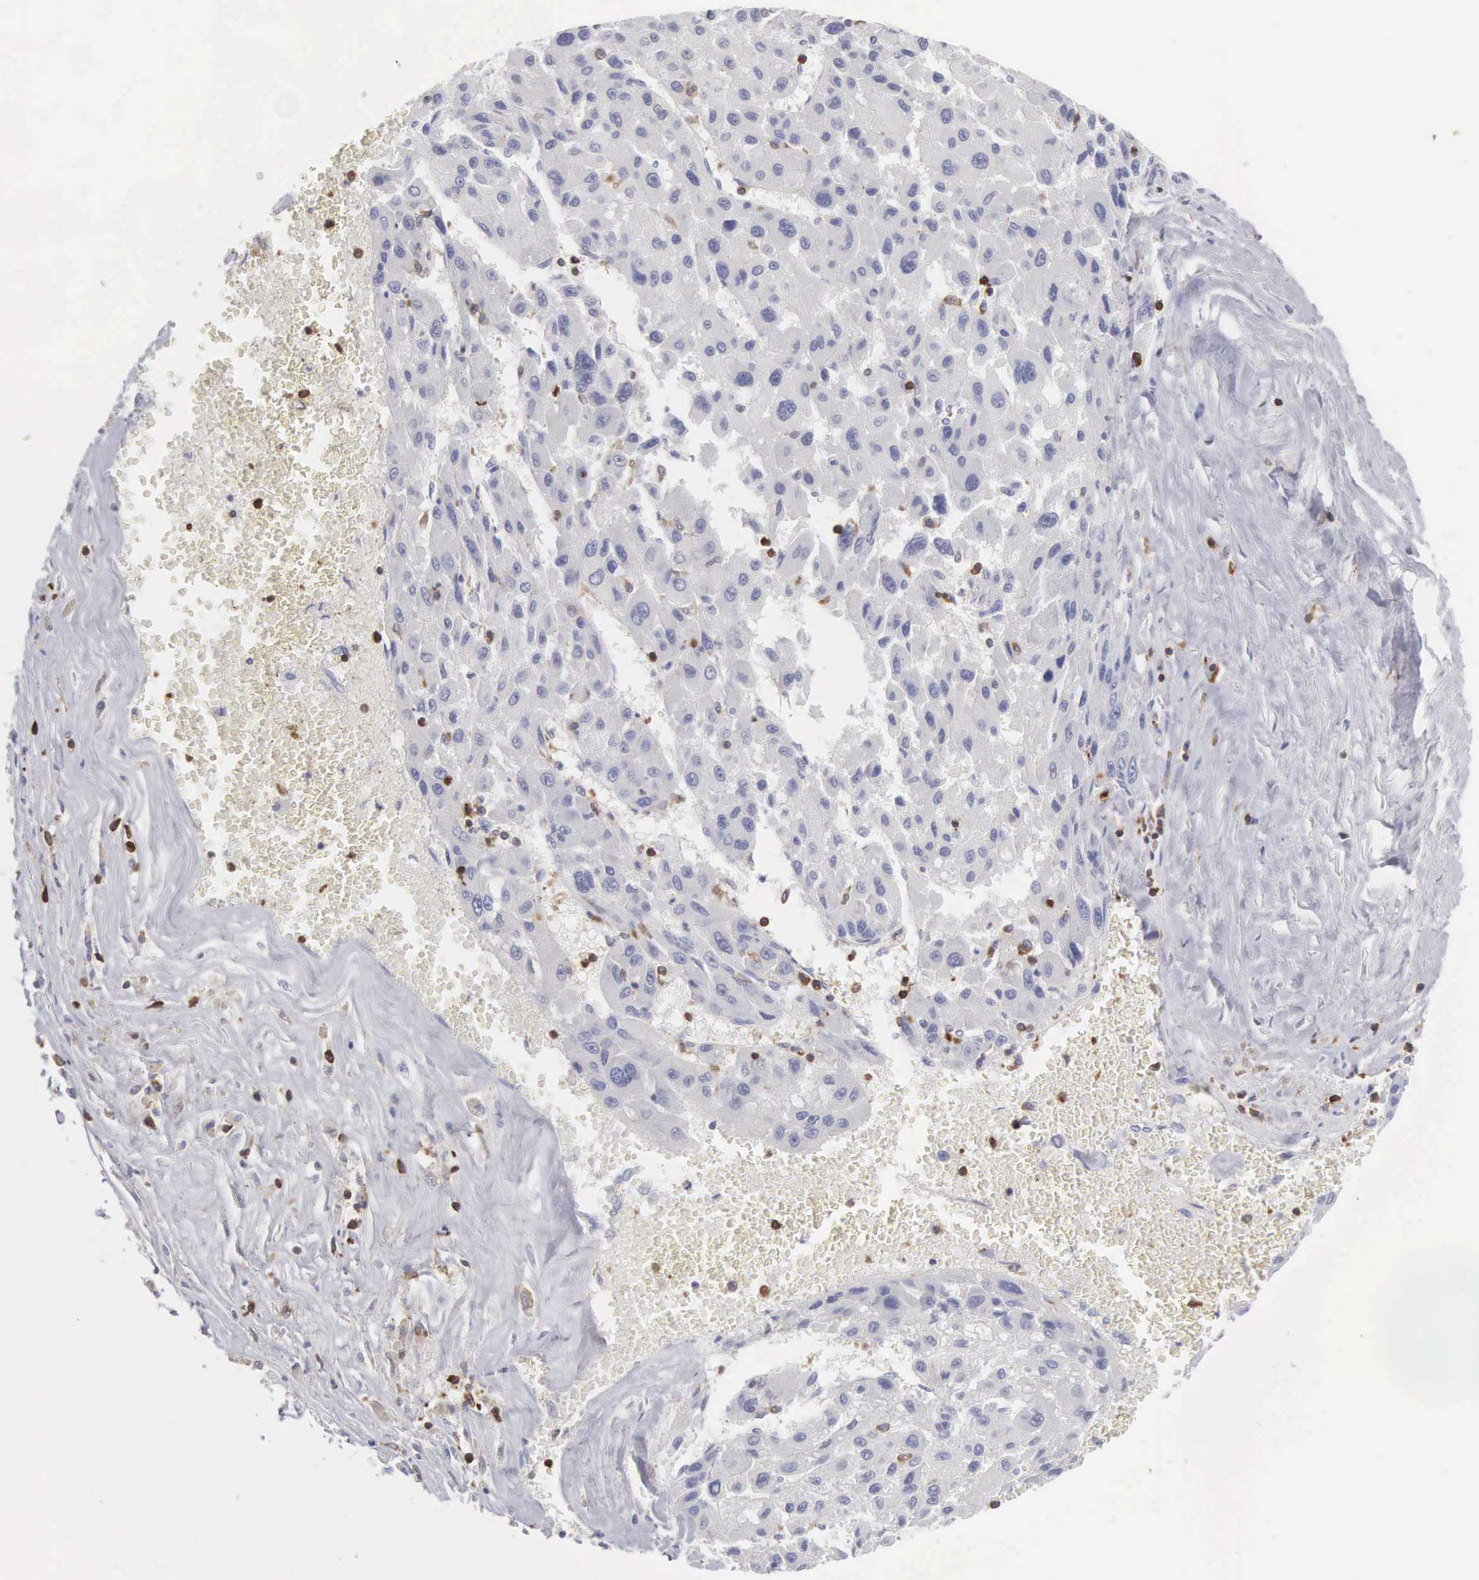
{"staining": {"intensity": "negative", "quantity": "none", "location": "none"}, "tissue": "liver cancer", "cell_type": "Tumor cells", "image_type": "cancer", "snomed": [{"axis": "morphology", "description": "Carcinoma, Hepatocellular, NOS"}, {"axis": "topography", "description": "Liver"}], "caption": "High power microscopy histopathology image of an immunohistochemistry histopathology image of liver cancer, revealing no significant staining in tumor cells.", "gene": "SH3BP1", "patient": {"sex": "male", "age": 64}}